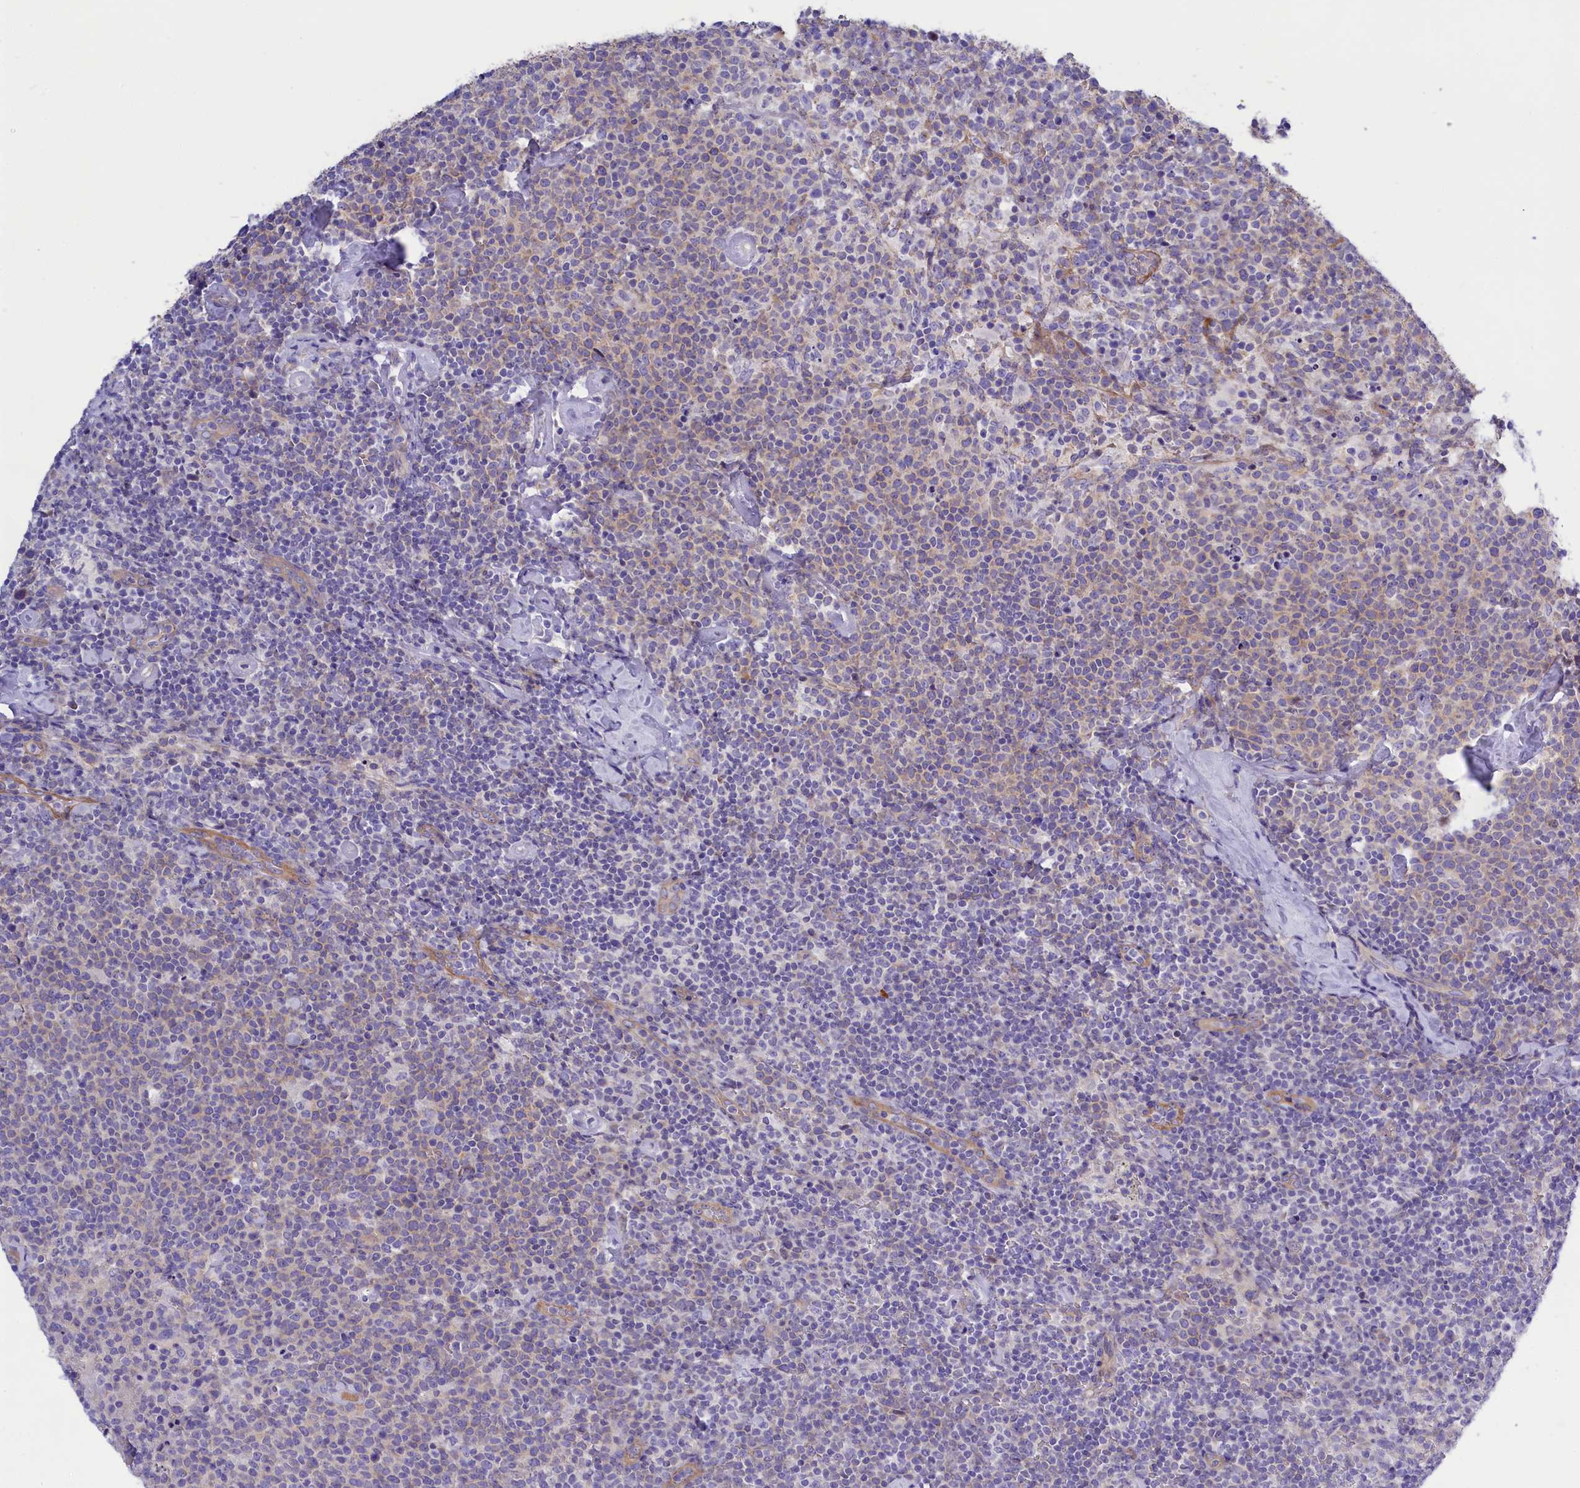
{"staining": {"intensity": "negative", "quantity": "none", "location": "none"}, "tissue": "lymphoma", "cell_type": "Tumor cells", "image_type": "cancer", "snomed": [{"axis": "morphology", "description": "Malignant lymphoma, non-Hodgkin's type, High grade"}, {"axis": "topography", "description": "Lymph node"}], "caption": "This is a image of immunohistochemistry (IHC) staining of malignant lymphoma, non-Hodgkin's type (high-grade), which shows no positivity in tumor cells.", "gene": "PPP1R13L", "patient": {"sex": "male", "age": 61}}